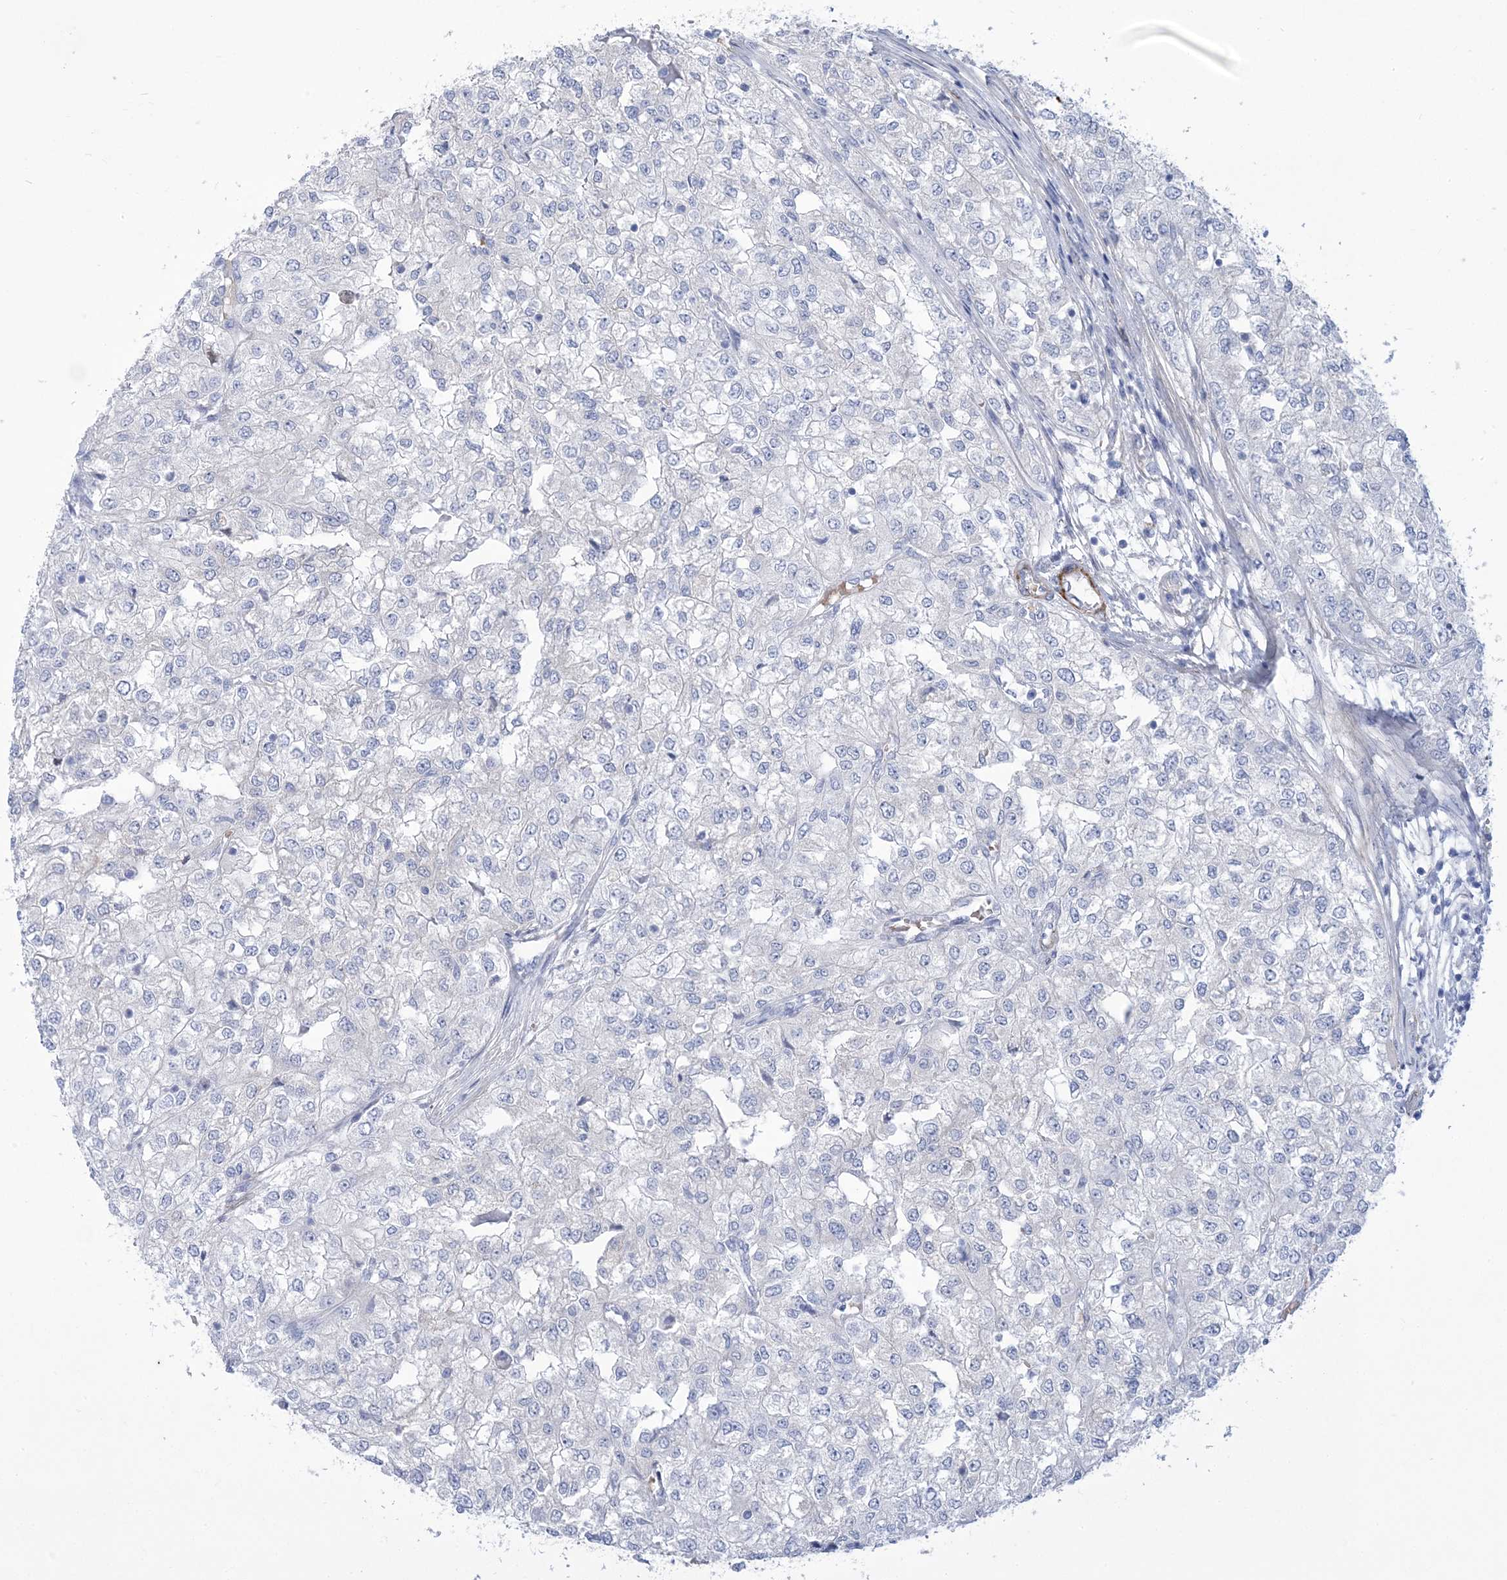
{"staining": {"intensity": "negative", "quantity": "none", "location": "none"}, "tissue": "renal cancer", "cell_type": "Tumor cells", "image_type": "cancer", "snomed": [{"axis": "morphology", "description": "Adenocarcinoma, NOS"}, {"axis": "topography", "description": "Kidney"}], "caption": "IHC of human renal cancer demonstrates no expression in tumor cells.", "gene": "WDR74", "patient": {"sex": "female", "age": 54}}